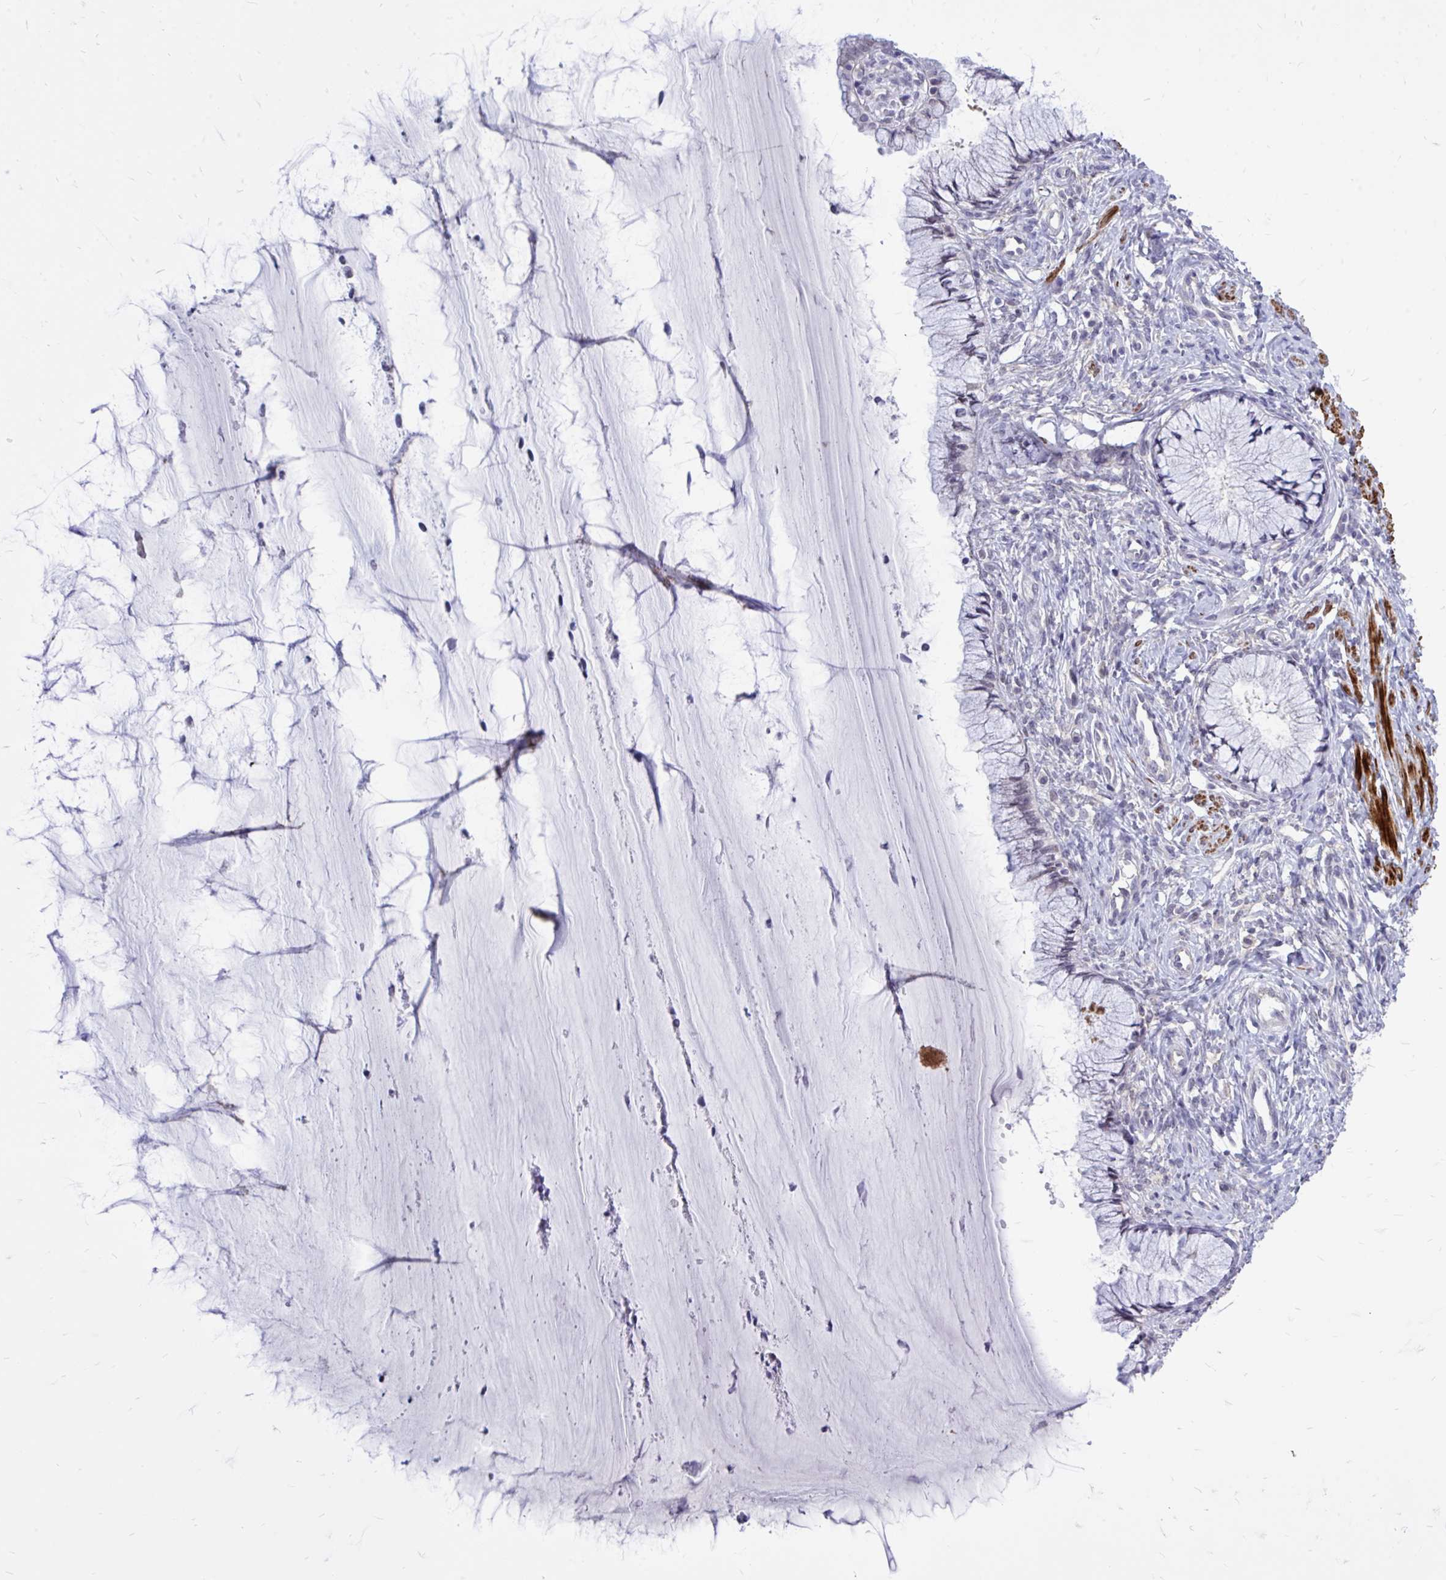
{"staining": {"intensity": "weak", "quantity": "25%-75%", "location": "cytoplasmic/membranous,nuclear"}, "tissue": "cervix", "cell_type": "Glandular cells", "image_type": "normal", "snomed": [{"axis": "morphology", "description": "Normal tissue, NOS"}, {"axis": "topography", "description": "Cervix"}], "caption": "Cervix stained for a protein (brown) shows weak cytoplasmic/membranous,nuclear positive expression in approximately 25%-75% of glandular cells.", "gene": "ZBTB25", "patient": {"sex": "female", "age": 37}}